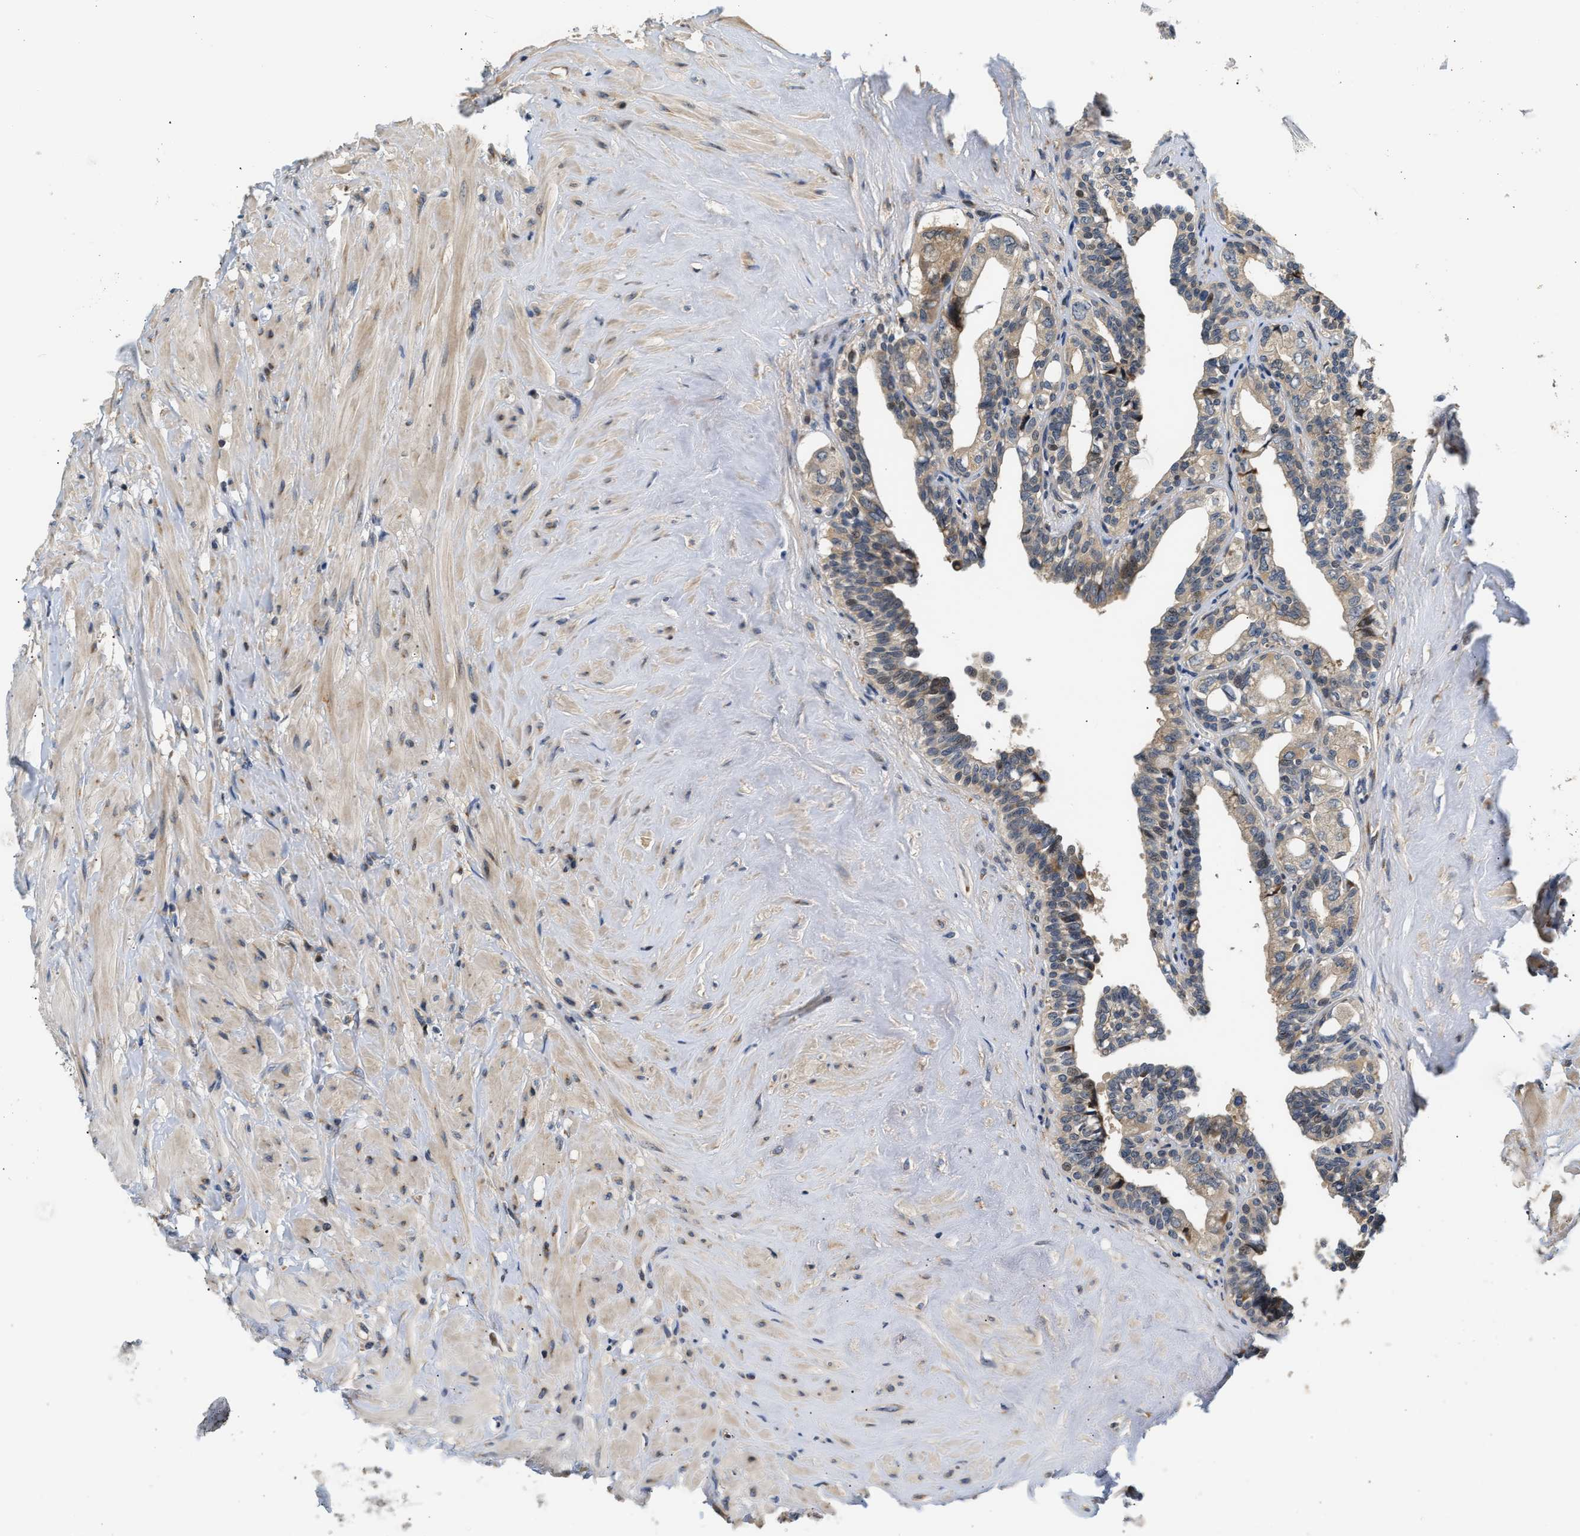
{"staining": {"intensity": "moderate", "quantity": ">75%", "location": "cytoplasmic/membranous"}, "tissue": "seminal vesicle", "cell_type": "Glandular cells", "image_type": "normal", "snomed": [{"axis": "morphology", "description": "Normal tissue, NOS"}, {"axis": "topography", "description": "Seminal veicle"}], "caption": "This is a photomicrograph of IHC staining of unremarkable seminal vesicle, which shows moderate positivity in the cytoplasmic/membranous of glandular cells.", "gene": "TNIP2", "patient": {"sex": "male", "age": 63}}